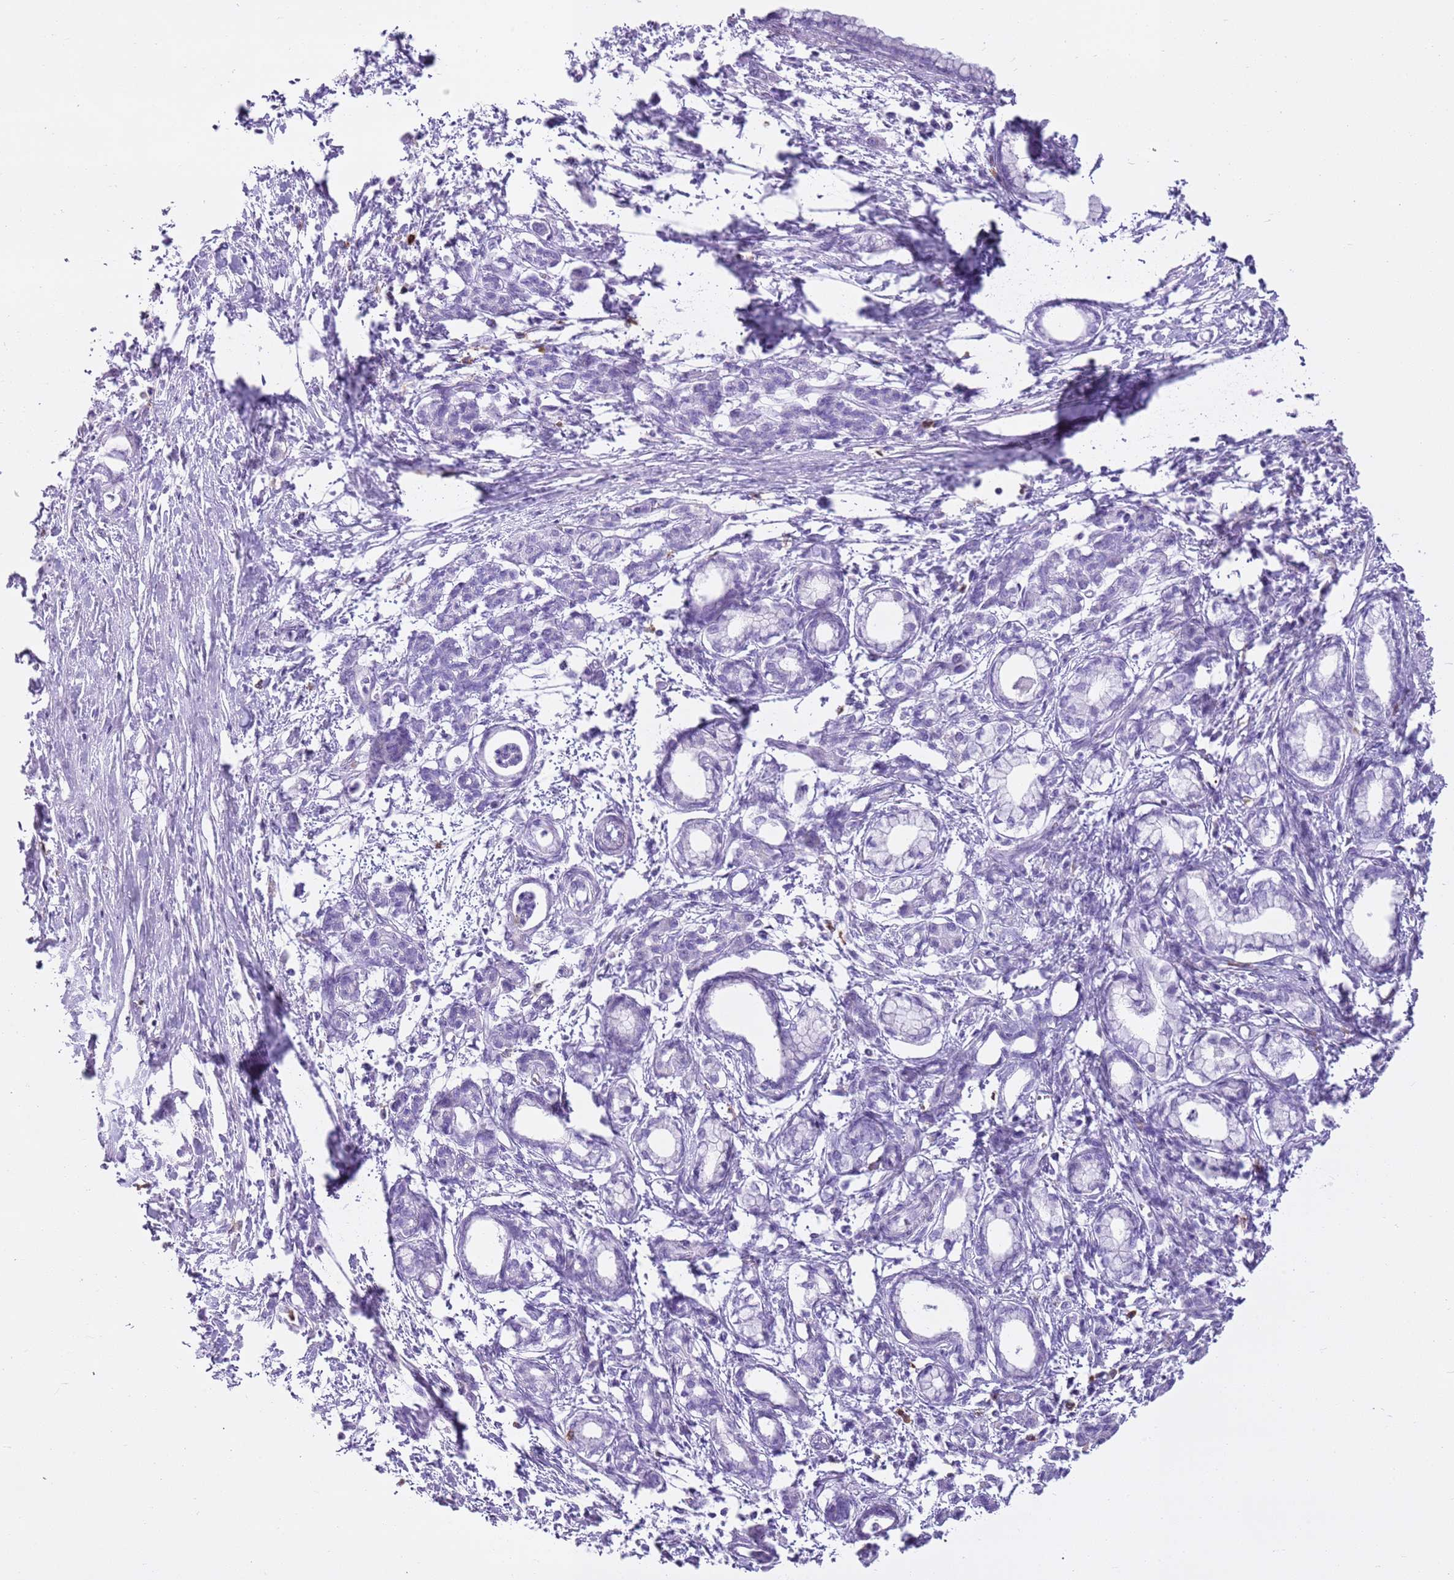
{"staining": {"intensity": "negative", "quantity": "none", "location": "none"}, "tissue": "pancreatic cancer", "cell_type": "Tumor cells", "image_type": "cancer", "snomed": [{"axis": "morphology", "description": "Adenocarcinoma, NOS"}, {"axis": "topography", "description": "Pancreas"}], "caption": "Pancreatic adenocarcinoma stained for a protein using immunohistochemistry demonstrates no staining tumor cells.", "gene": "CD177", "patient": {"sex": "female", "age": 55}}